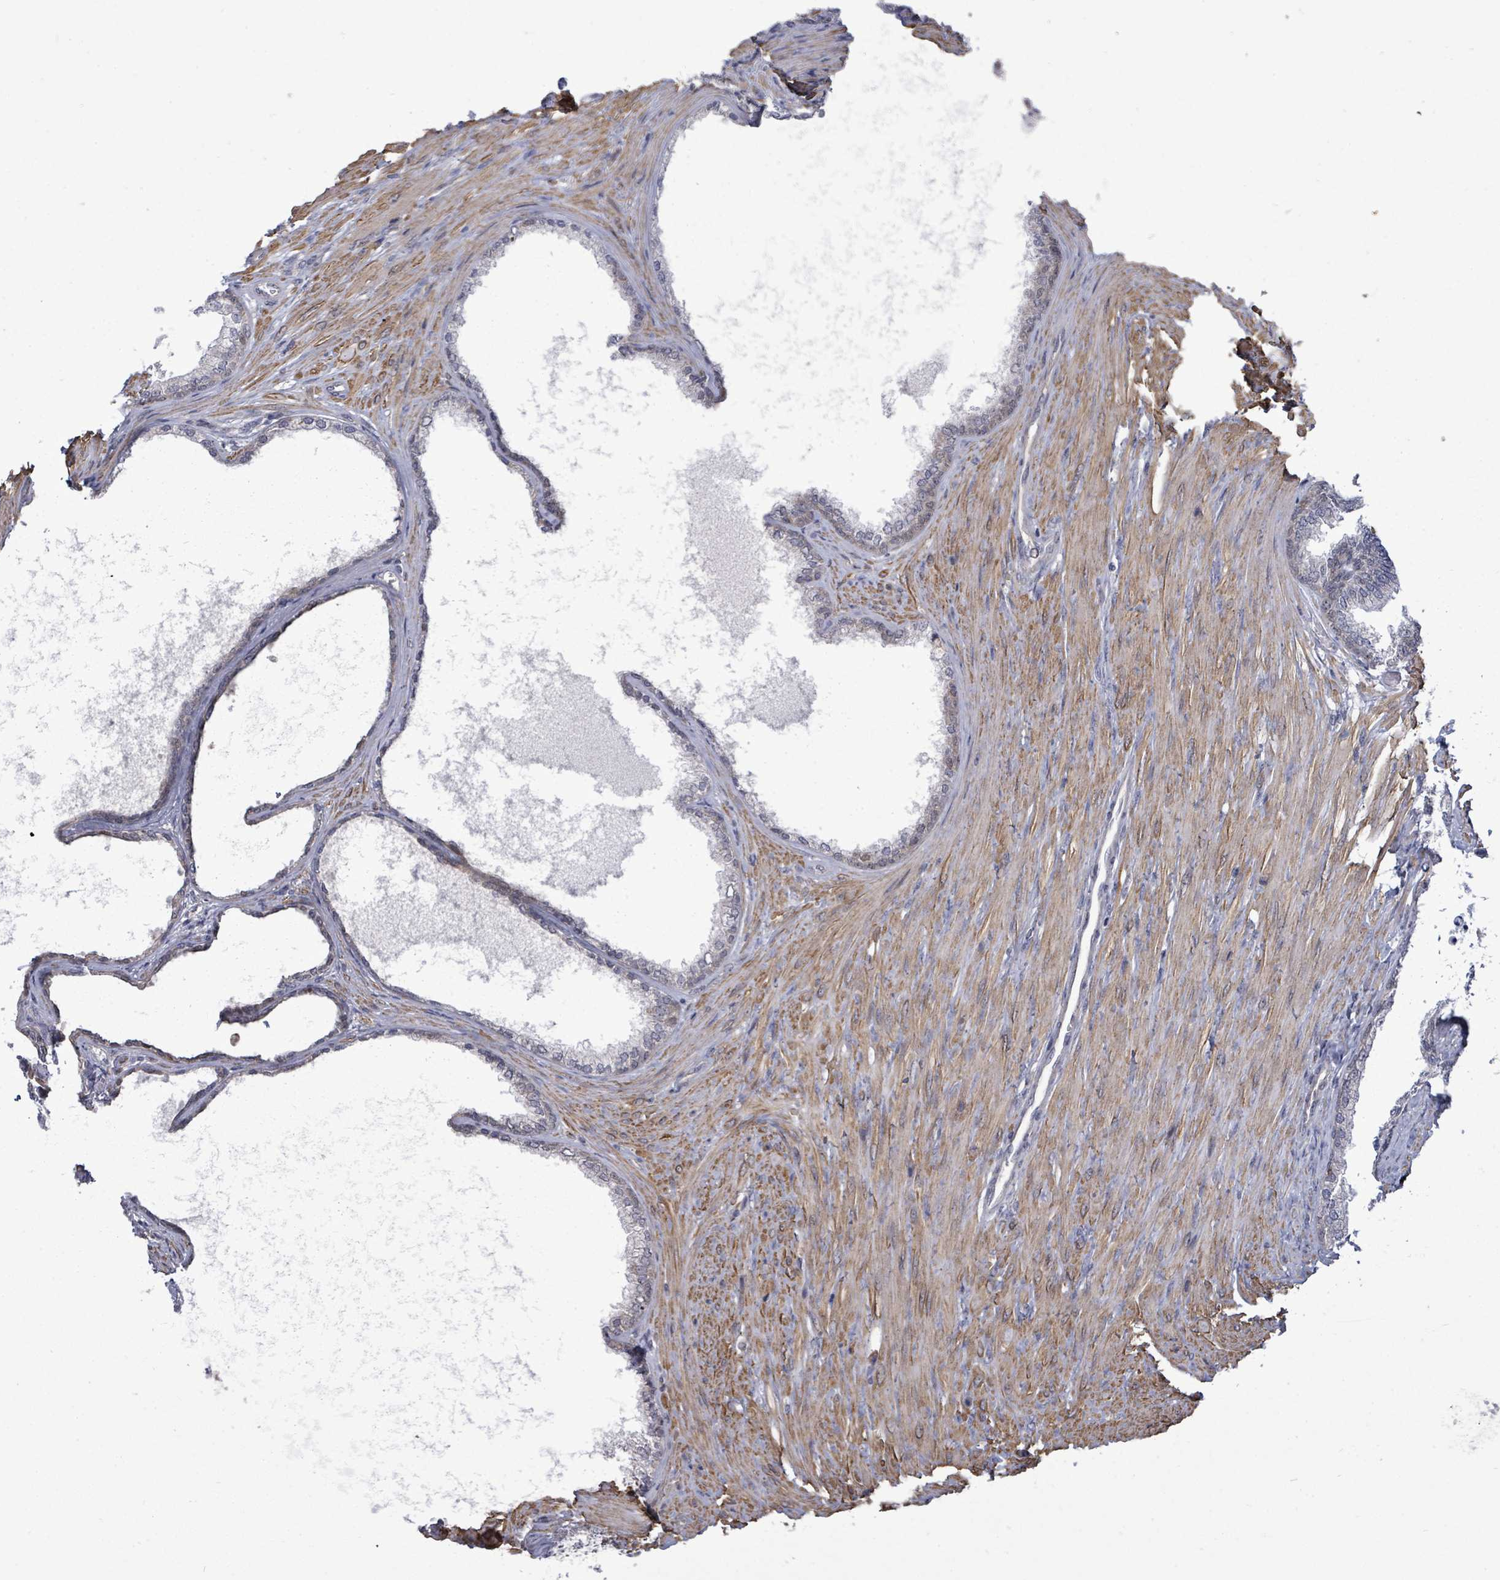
{"staining": {"intensity": "negative", "quantity": "none", "location": "none"}, "tissue": "prostate", "cell_type": "Glandular cells", "image_type": "normal", "snomed": [{"axis": "morphology", "description": "Normal tissue, NOS"}, {"axis": "topography", "description": "Prostate"}], "caption": "This is an IHC image of unremarkable prostate. There is no positivity in glandular cells.", "gene": "PAPSS1", "patient": {"sex": "male", "age": 76}}